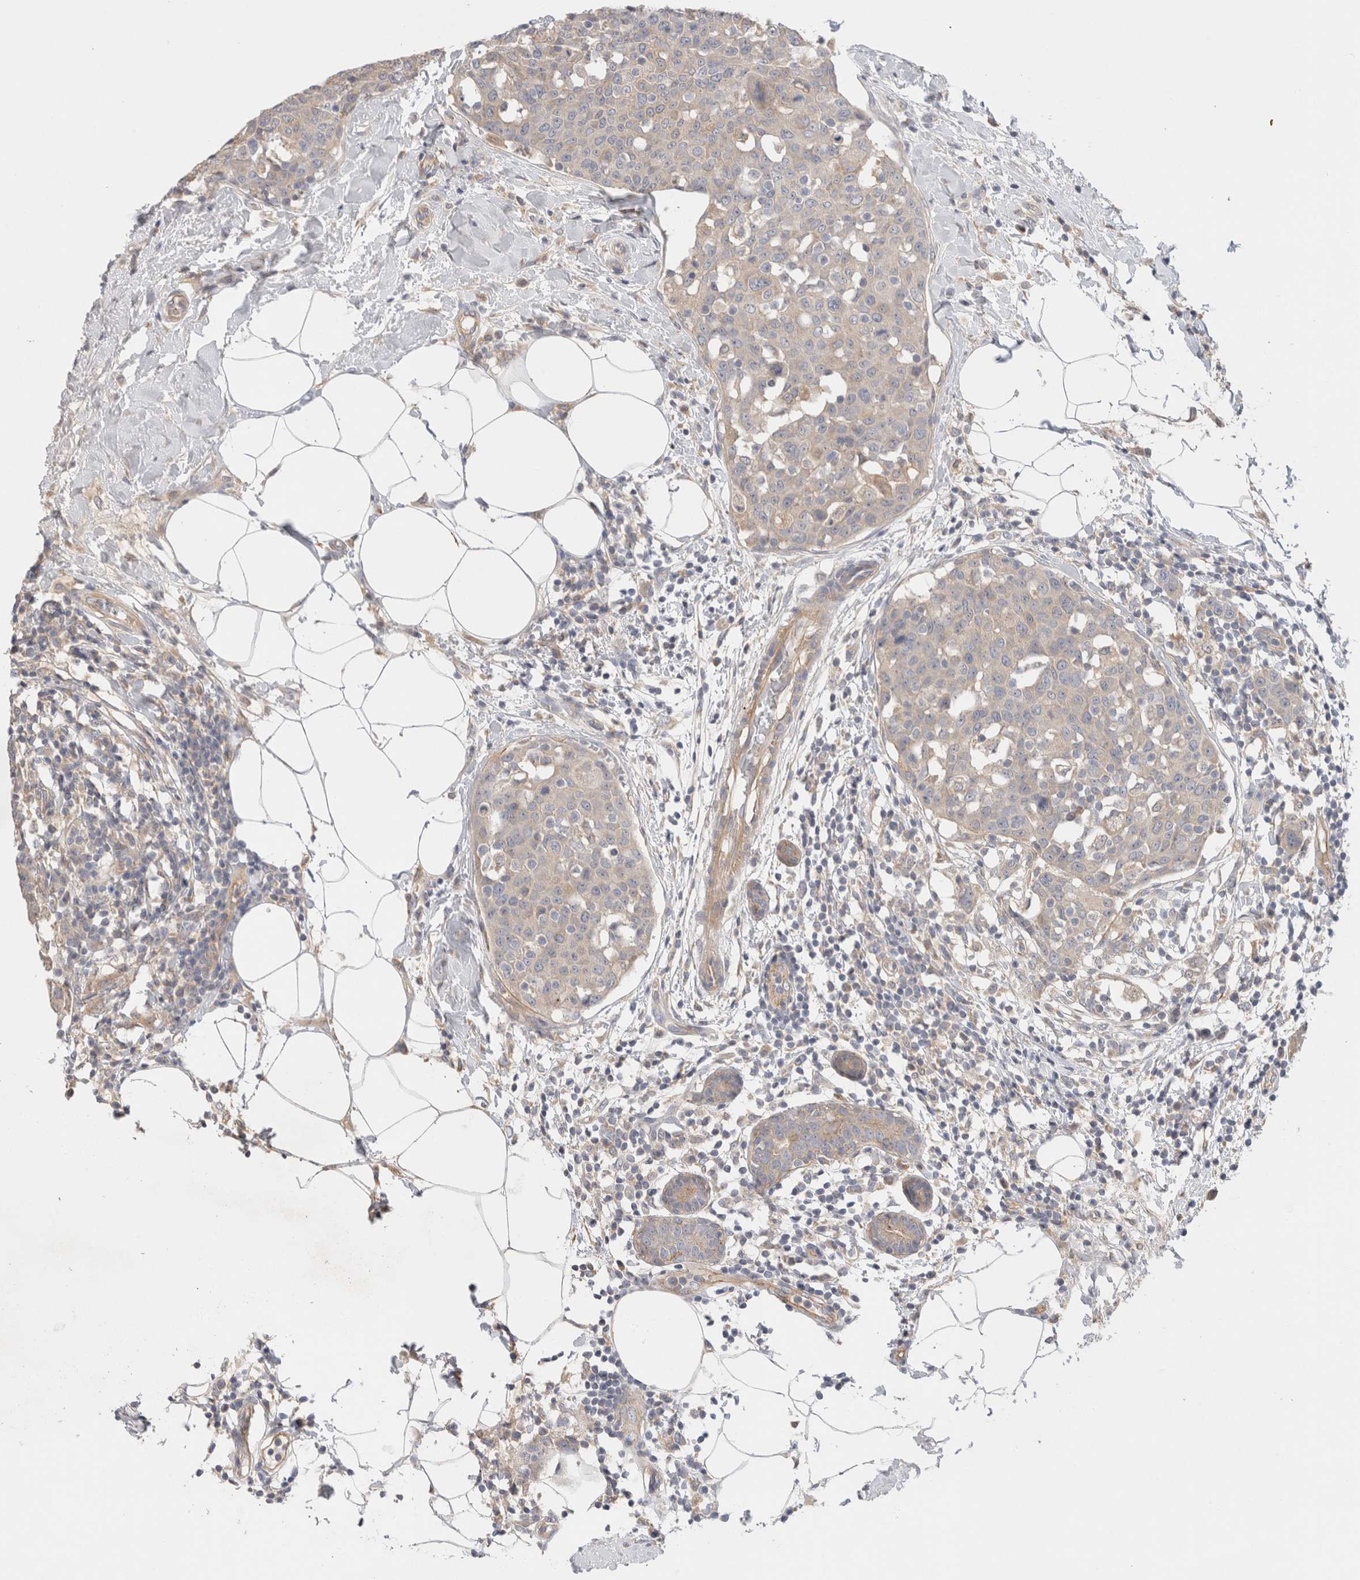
{"staining": {"intensity": "negative", "quantity": "none", "location": "none"}, "tissue": "breast cancer", "cell_type": "Tumor cells", "image_type": "cancer", "snomed": [{"axis": "morphology", "description": "Normal tissue, NOS"}, {"axis": "morphology", "description": "Duct carcinoma"}, {"axis": "topography", "description": "Breast"}], "caption": "High magnification brightfield microscopy of breast infiltrating ductal carcinoma stained with DAB (3,3'-diaminobenzidine) (brown) and counterstained with hematoxylin (blue): tumor cells show no significant expression. (DAB IHC with hematoxylin counter stain).", "gene": "SGK3", "patient": {"sex": "female", "age": 37}}